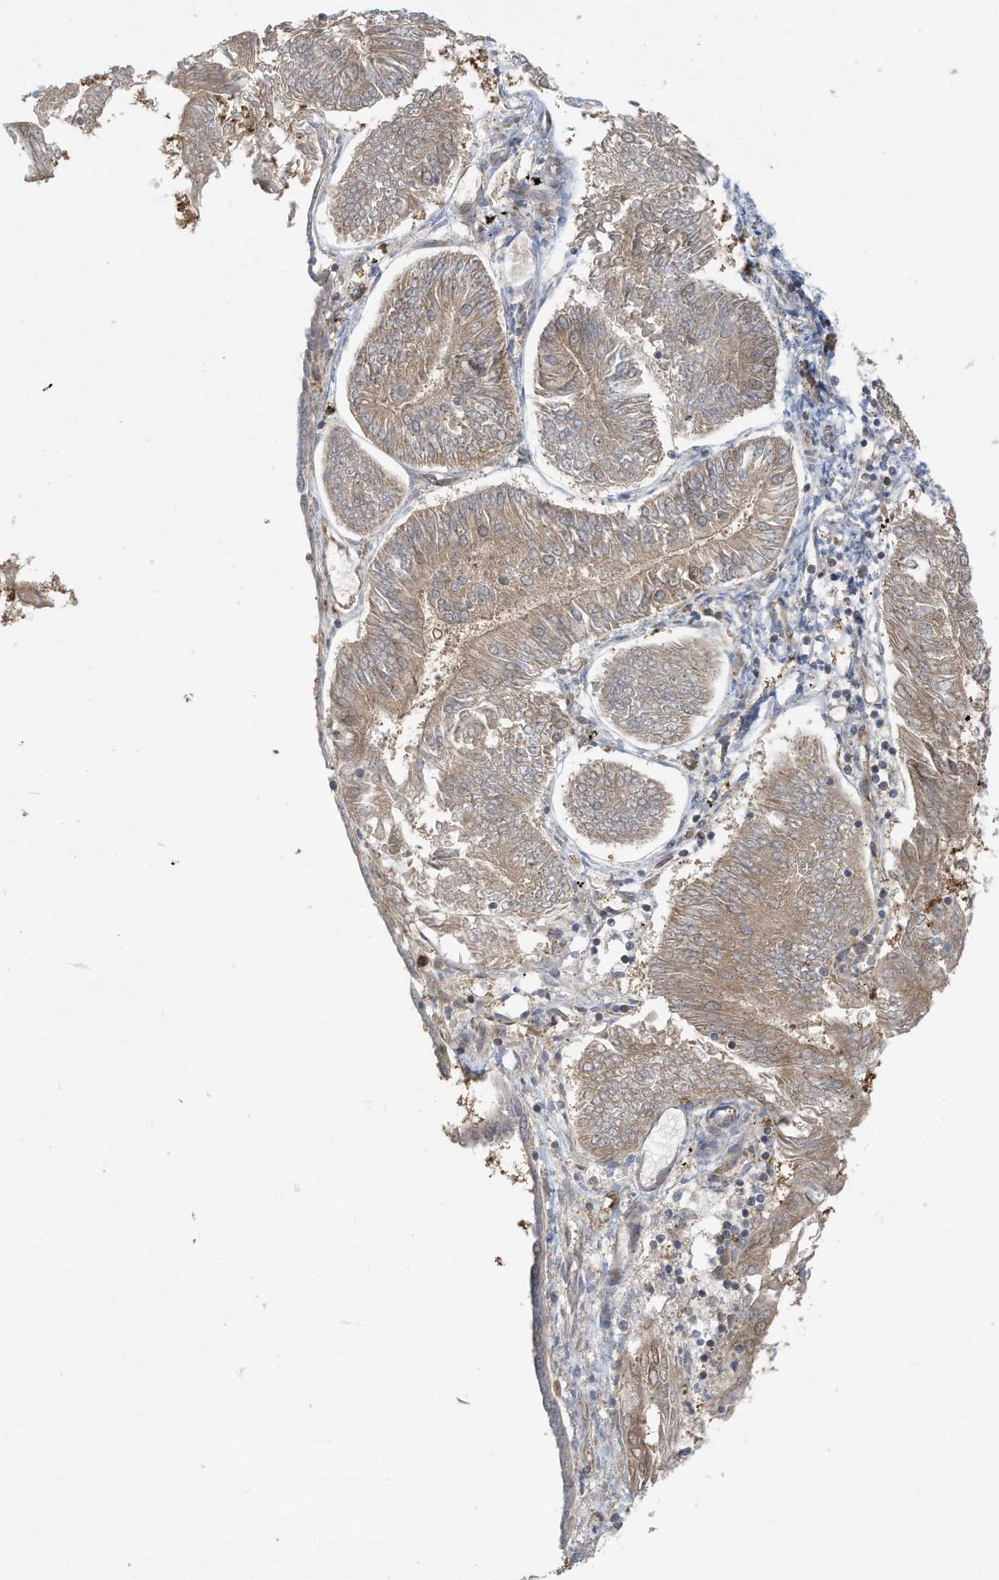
{"staining": {"intensity": "weak", "quantity": "25%-75%", "location": "cytoplasmic/membranous"}, "tissue": "endometrial cancer", "cell_type": "Tumor cells", "image_type": "cancer", "snomed": [{"axis": "morphology", "description": "Adenocarcinoma, NOS"}, {"axis": "topography", "description": "Endometrium"}], "caption": "Weak cytoplasmic/membranous expression for a protein is present in approximately 25%-75% of tumor cells of endometrial adenocarcinoma using IHC.", "gene": "USE1", "patient": {"sex": "female", "age": 58}}